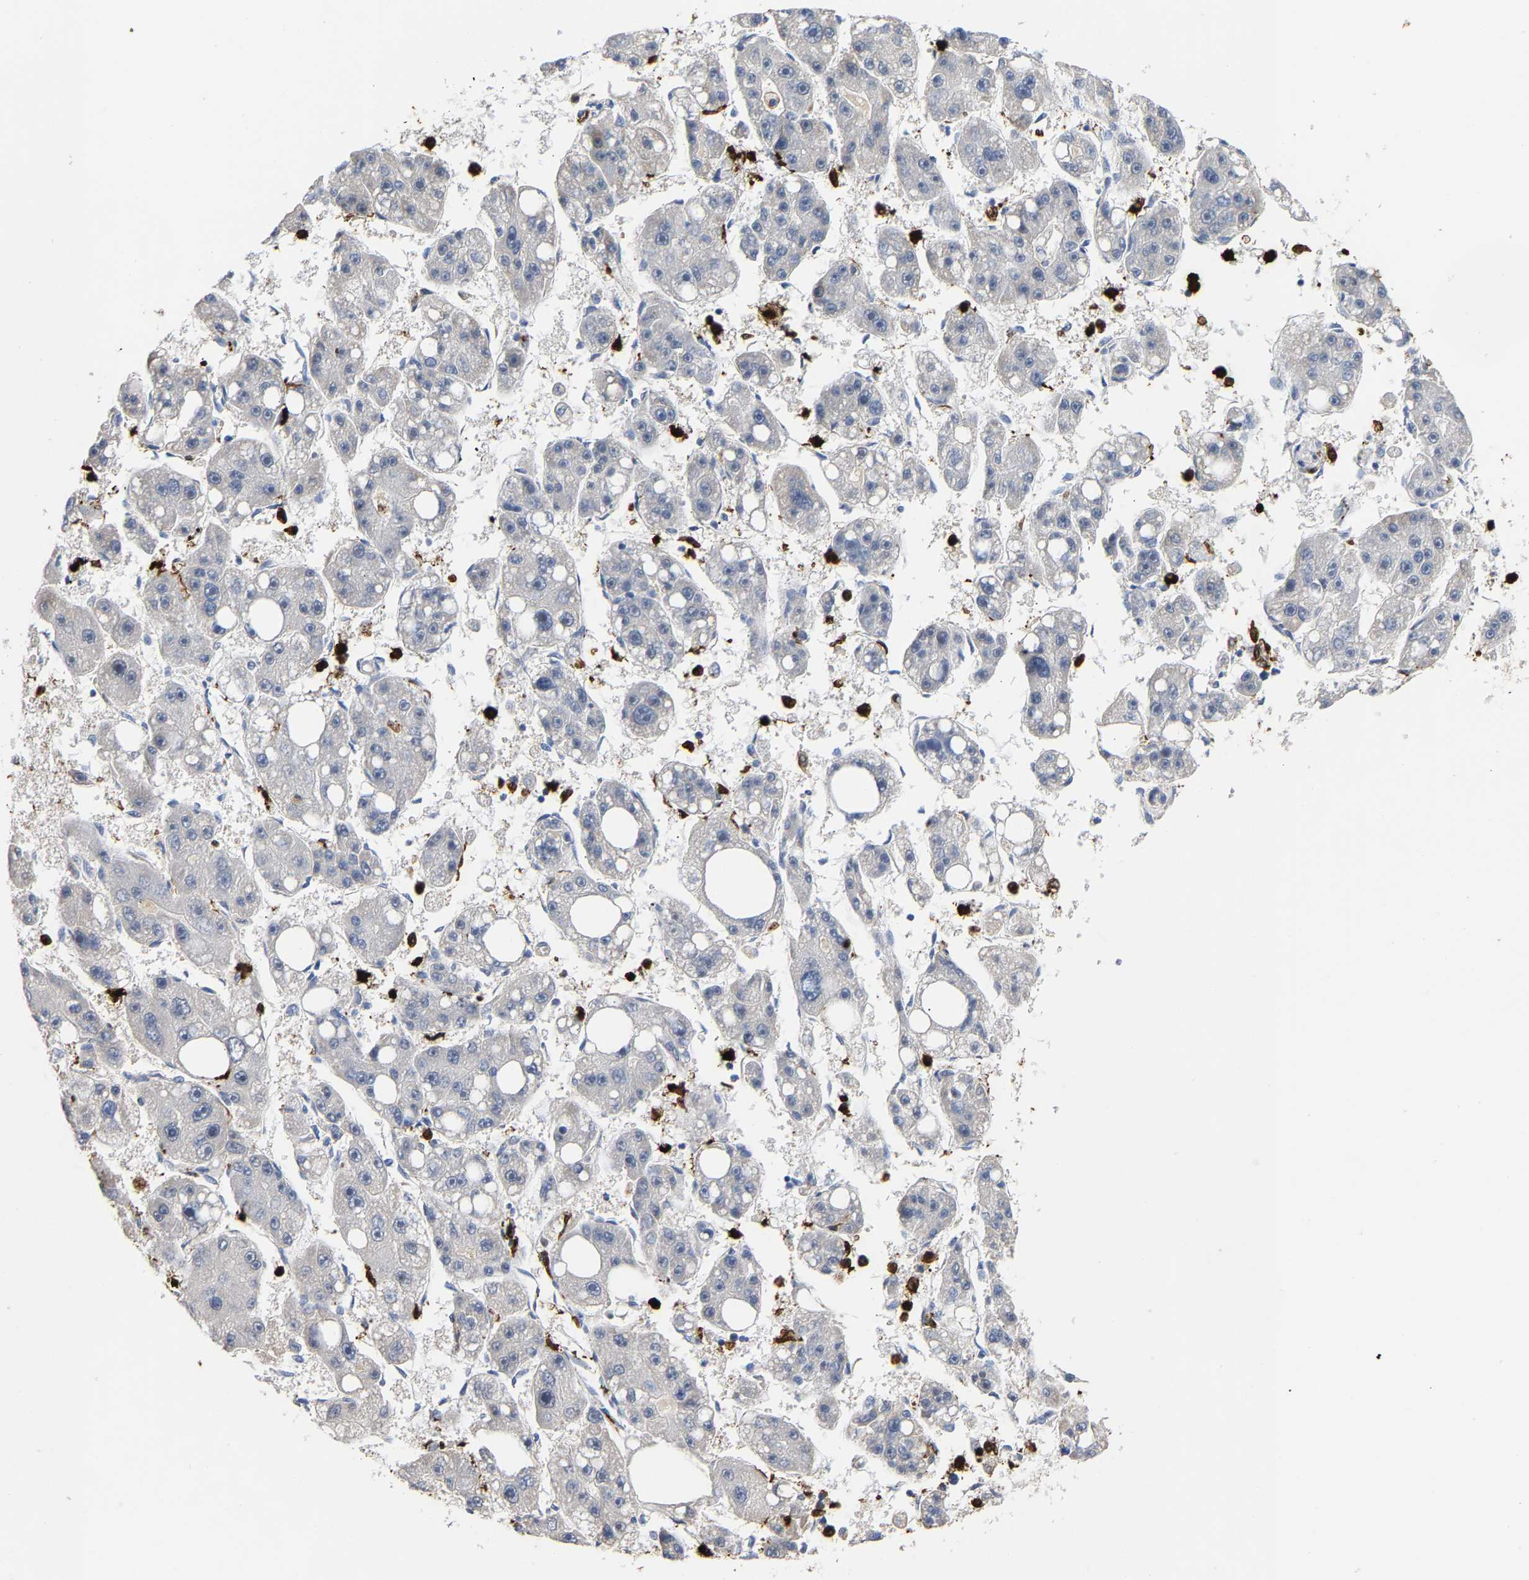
{"staining": {"intensity": "negative", "quantity": "none", "location": "none"}, "tissue": "liver cancer", "cell_type": "Tumor cells", "image_type": "cancer", "snomed": [{"axis": "morphology", "description": "Carcinoma, Hepatocellular, NOS"}, {"axis": "topography", "description": "Liver"}], "caption": "DAB (3,3'-diaminobenzidine) immunohistochemical staining of human liver hepatocellular carcinoma demonstrates no significant positivity in tumor cells.", "gene": "TDRD7", "patient": {"sex": "female", "age": 61}}